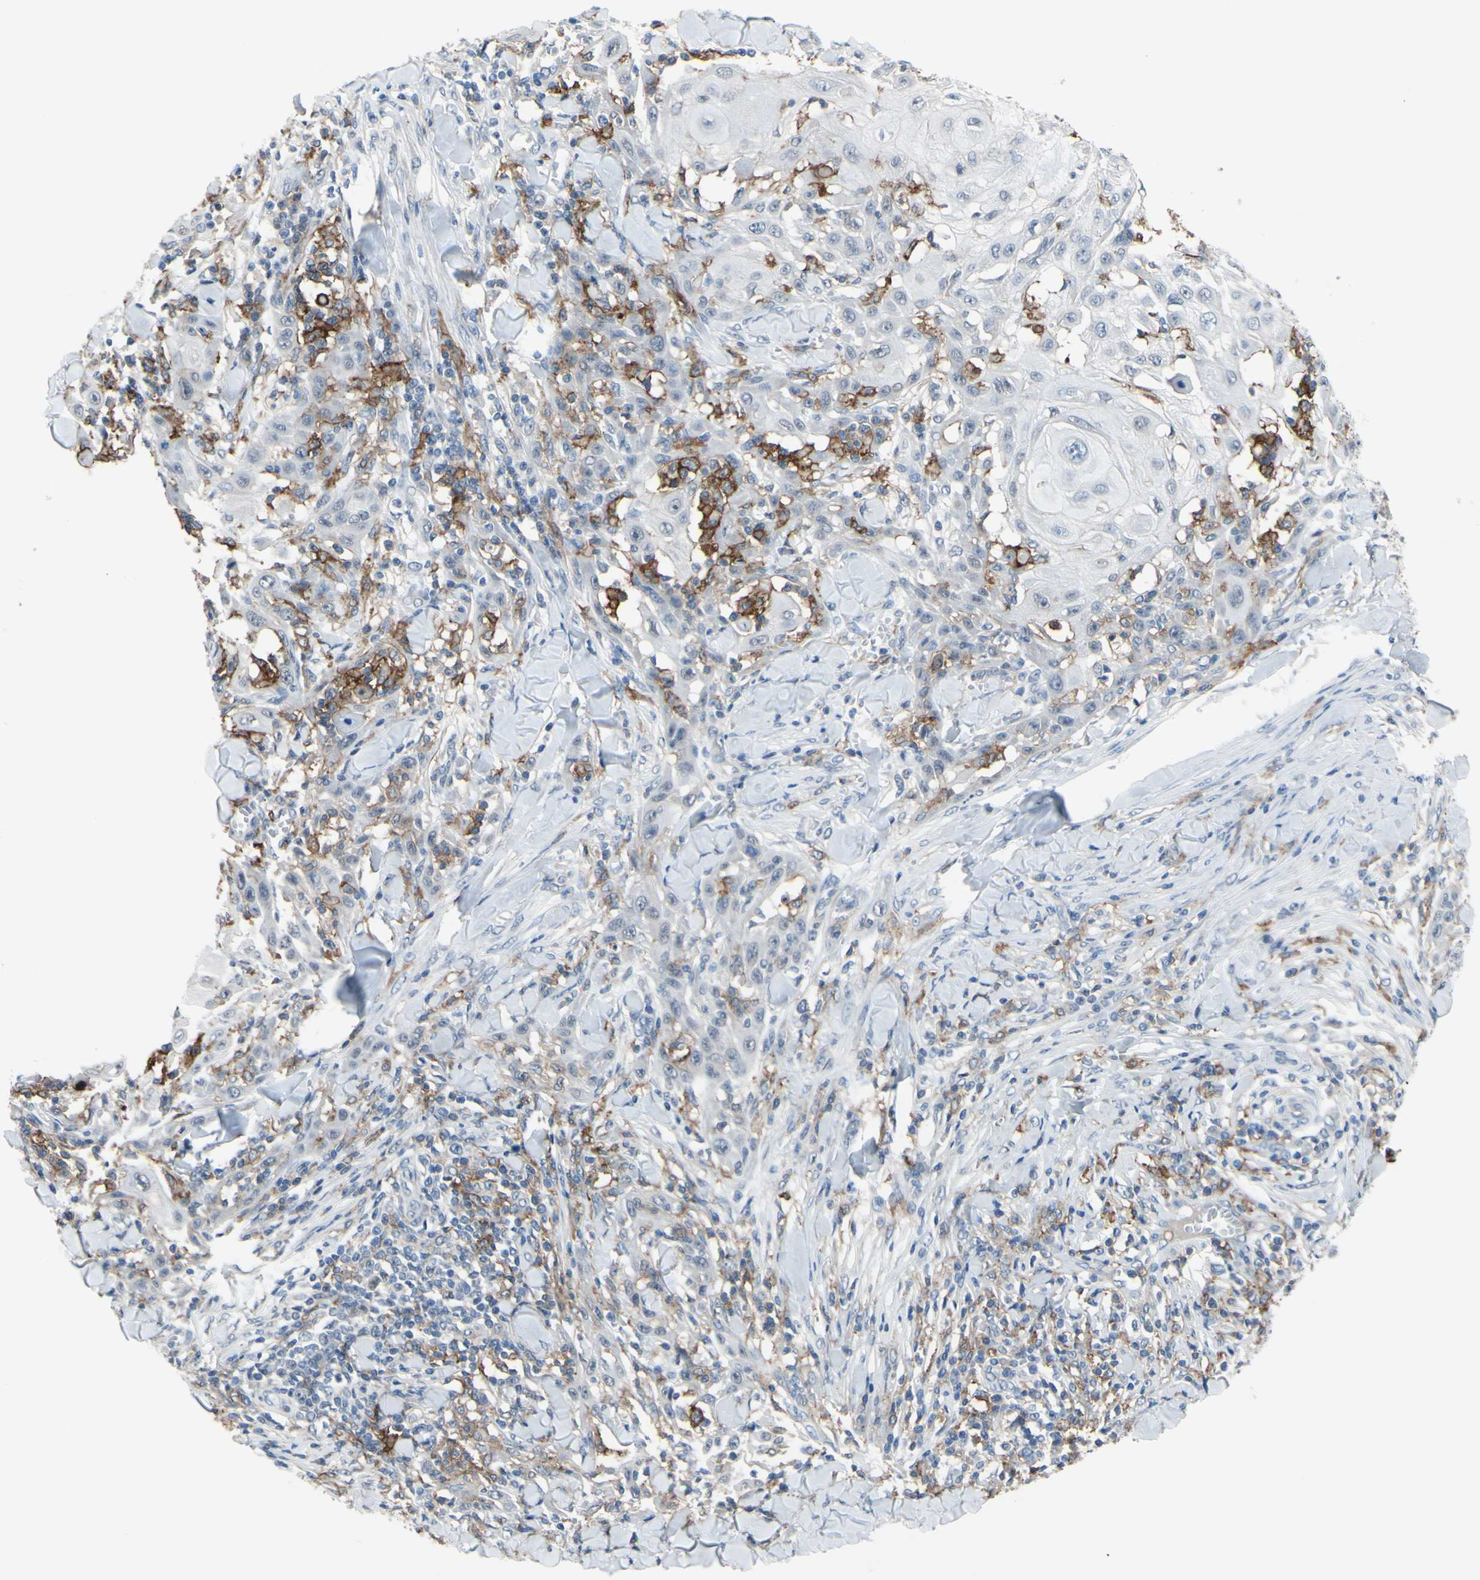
{"staining": {"intensity": "negative", "quantity": "none", "location": "none"}, "tissue": "skin cancer", "cell_type": "Tumor cells", "image_type": "cancer", "snomed": [{"axis": "morphology", "description": "Squamous cell carcinoma, NOS"}, {"axis": "topography", "description": "Skin"}], "caption": "Immunohistochemical staining of skin cancer (squamous cell carcinoma) exhibits no significant staining in tumor cells.", "gene": "FCGR2A", "patient": {"sex": "male", "age": 24}}